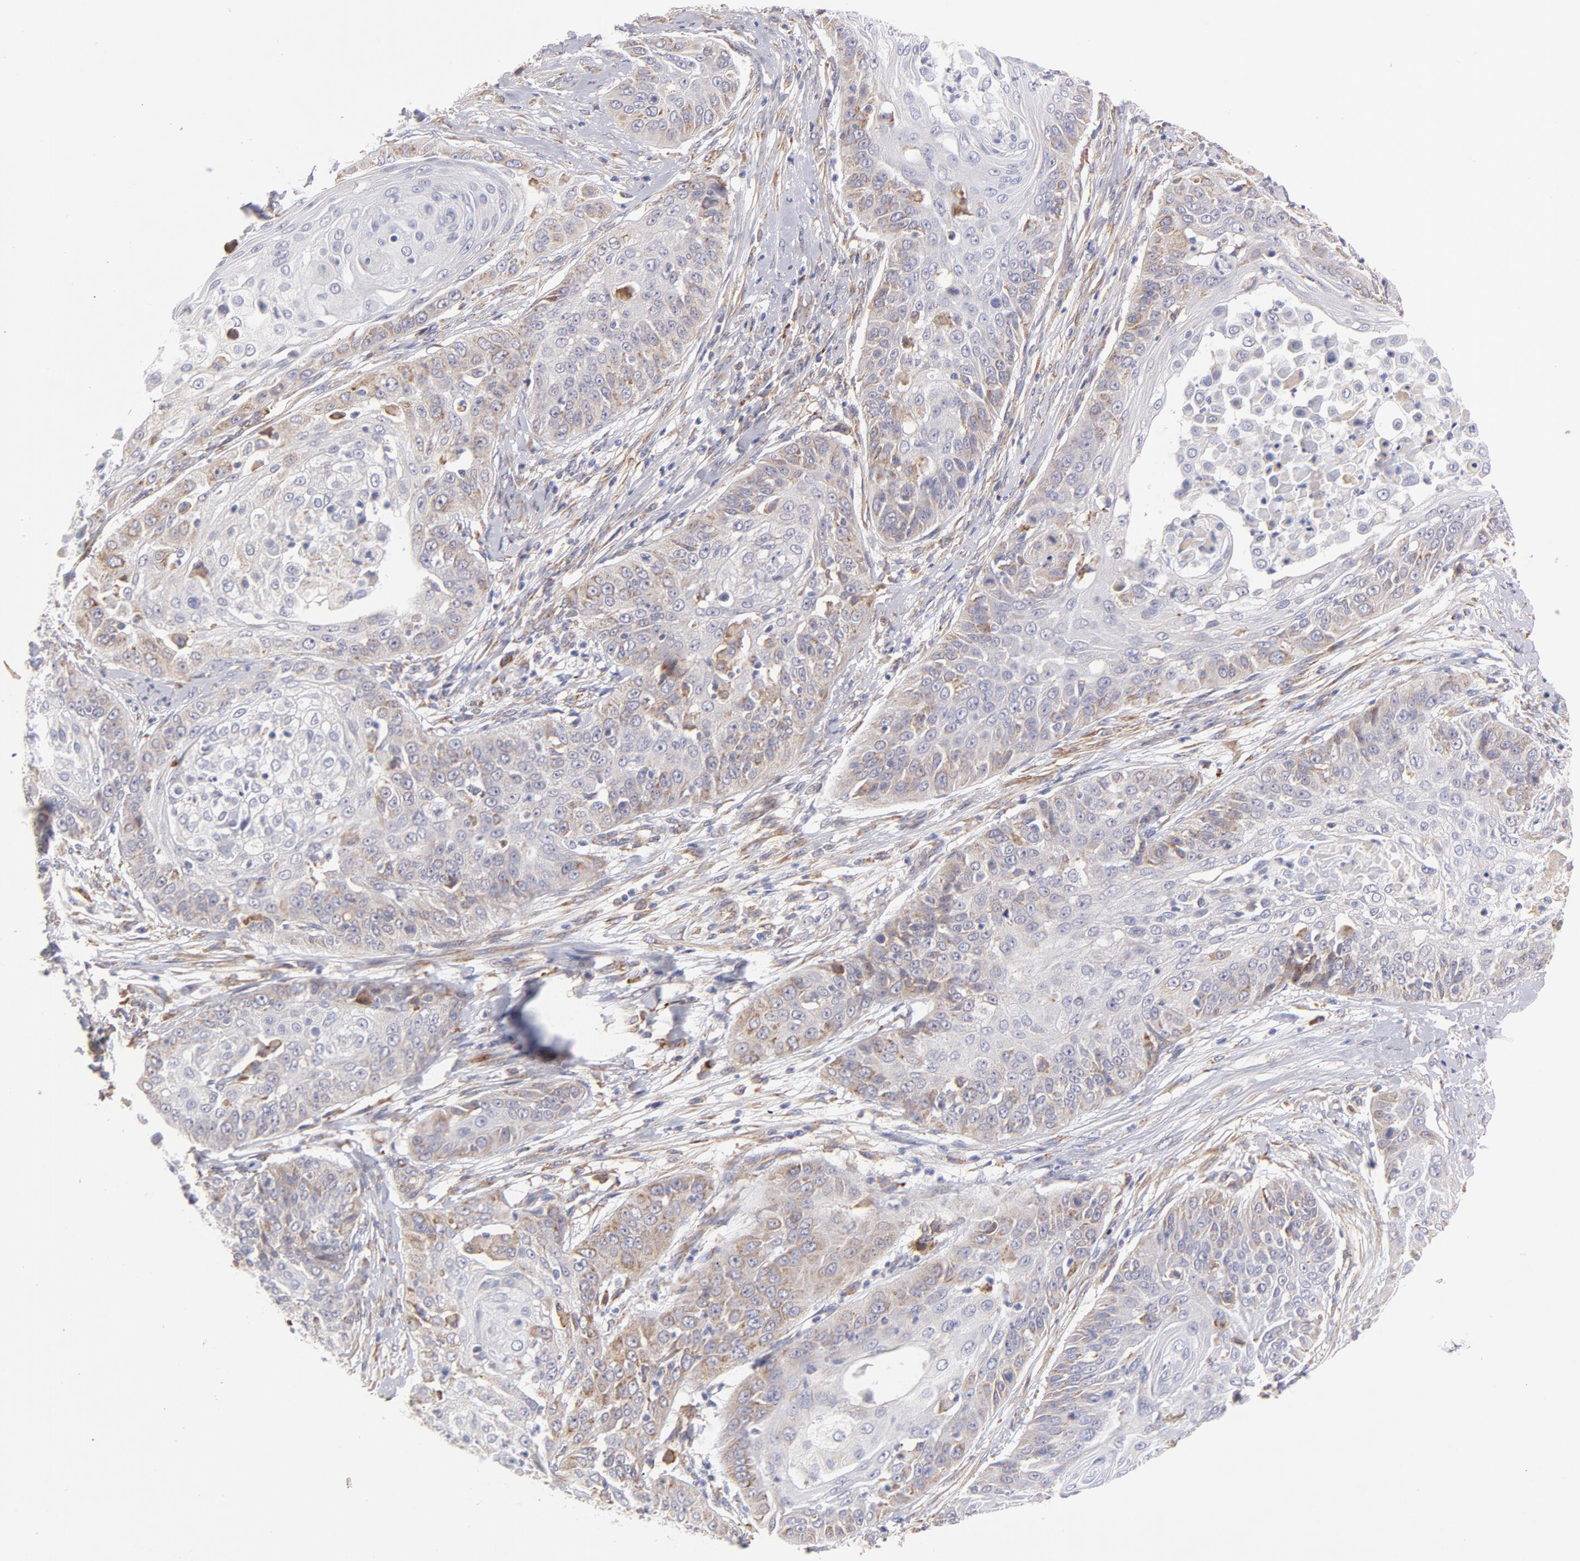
{"staining": {"intensity": "weak", "quantity": "25%-75%", "location": "cytoplasmic/membranous"}, "tissue": "cervical cancer", "cell_type": "Tumor cells", "image_type": "cancer", "snomed": [{"axis": "morphology", "description": "Squamous cell carcinoma, NOS"}, {"axis": "topography", "description": "Cervix"}], "caption": "Immunohistochemistry (IHC) of squamous cell carcinoma (cervical) demonstrates low levels of weak cytoplasmic/membranous positivity in approximately 25%-75% of tumor cells.", "gene": "RAPGEF3", "patient": {"sex": "female", "age": 64}}